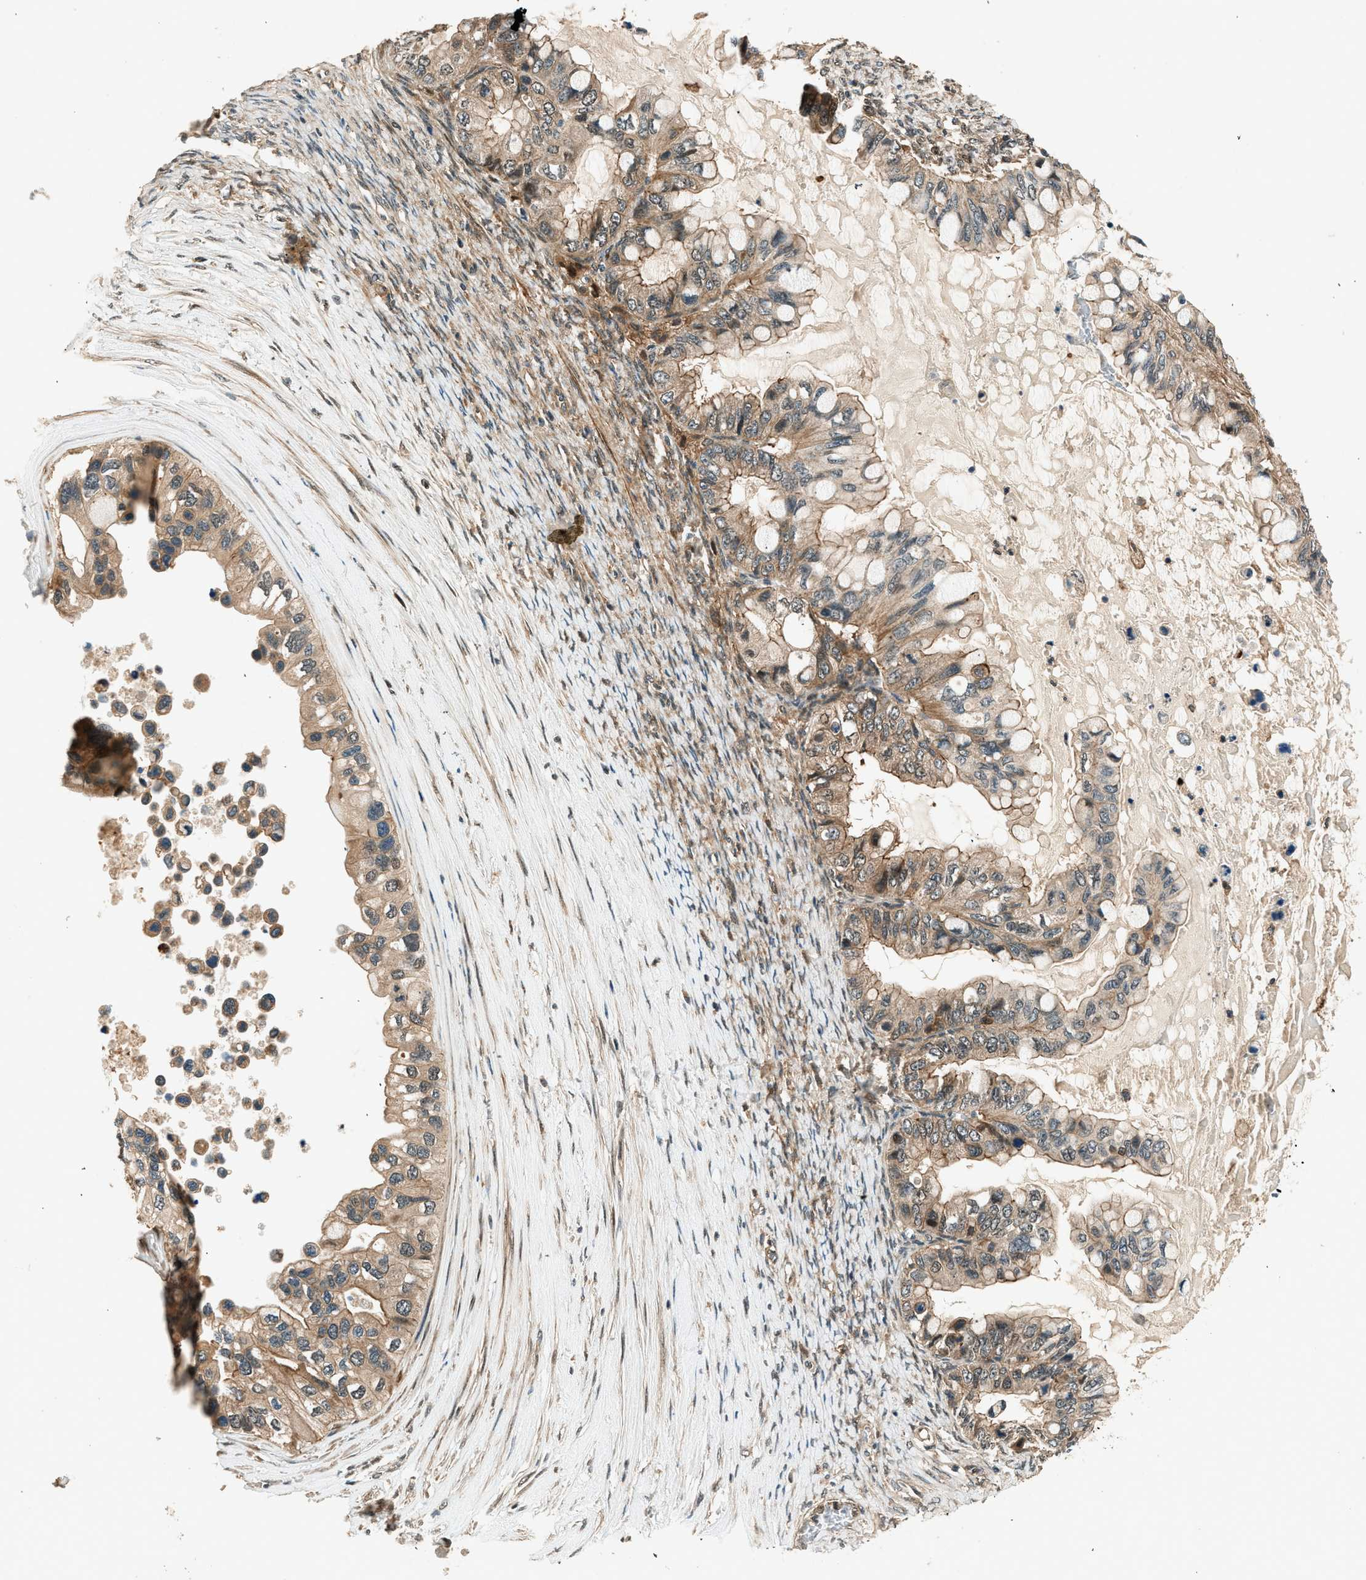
{"staining": {"intensity": "moderate", "quantity": ">75%", "location": "cytoplasmic/membranous"}, "tissue": "ovarian cancer", "cell_type": "Tumor cells", "image_type": "cancer", "snomed": [{"axis": "morphology", "description": "Cystadenocarcinoma, mucinous, NOS"}, {"axis": "topography", "description": "Ovary"}], "caption": "Ovarian mucinous cystadenocarcinoma was stained to show a protein in brown. There is medium levels of moderate cytoplasmic/membranous positivity in approximately >75% of tumor cells. The staining was performed using DAB to visualize the protein expression in brown, while the nuclei were stained in blue with hematoxylin (Magnification: 20x).", "gene": "ARHGEF11", "patient": {"sex": "female", "age": 80}}